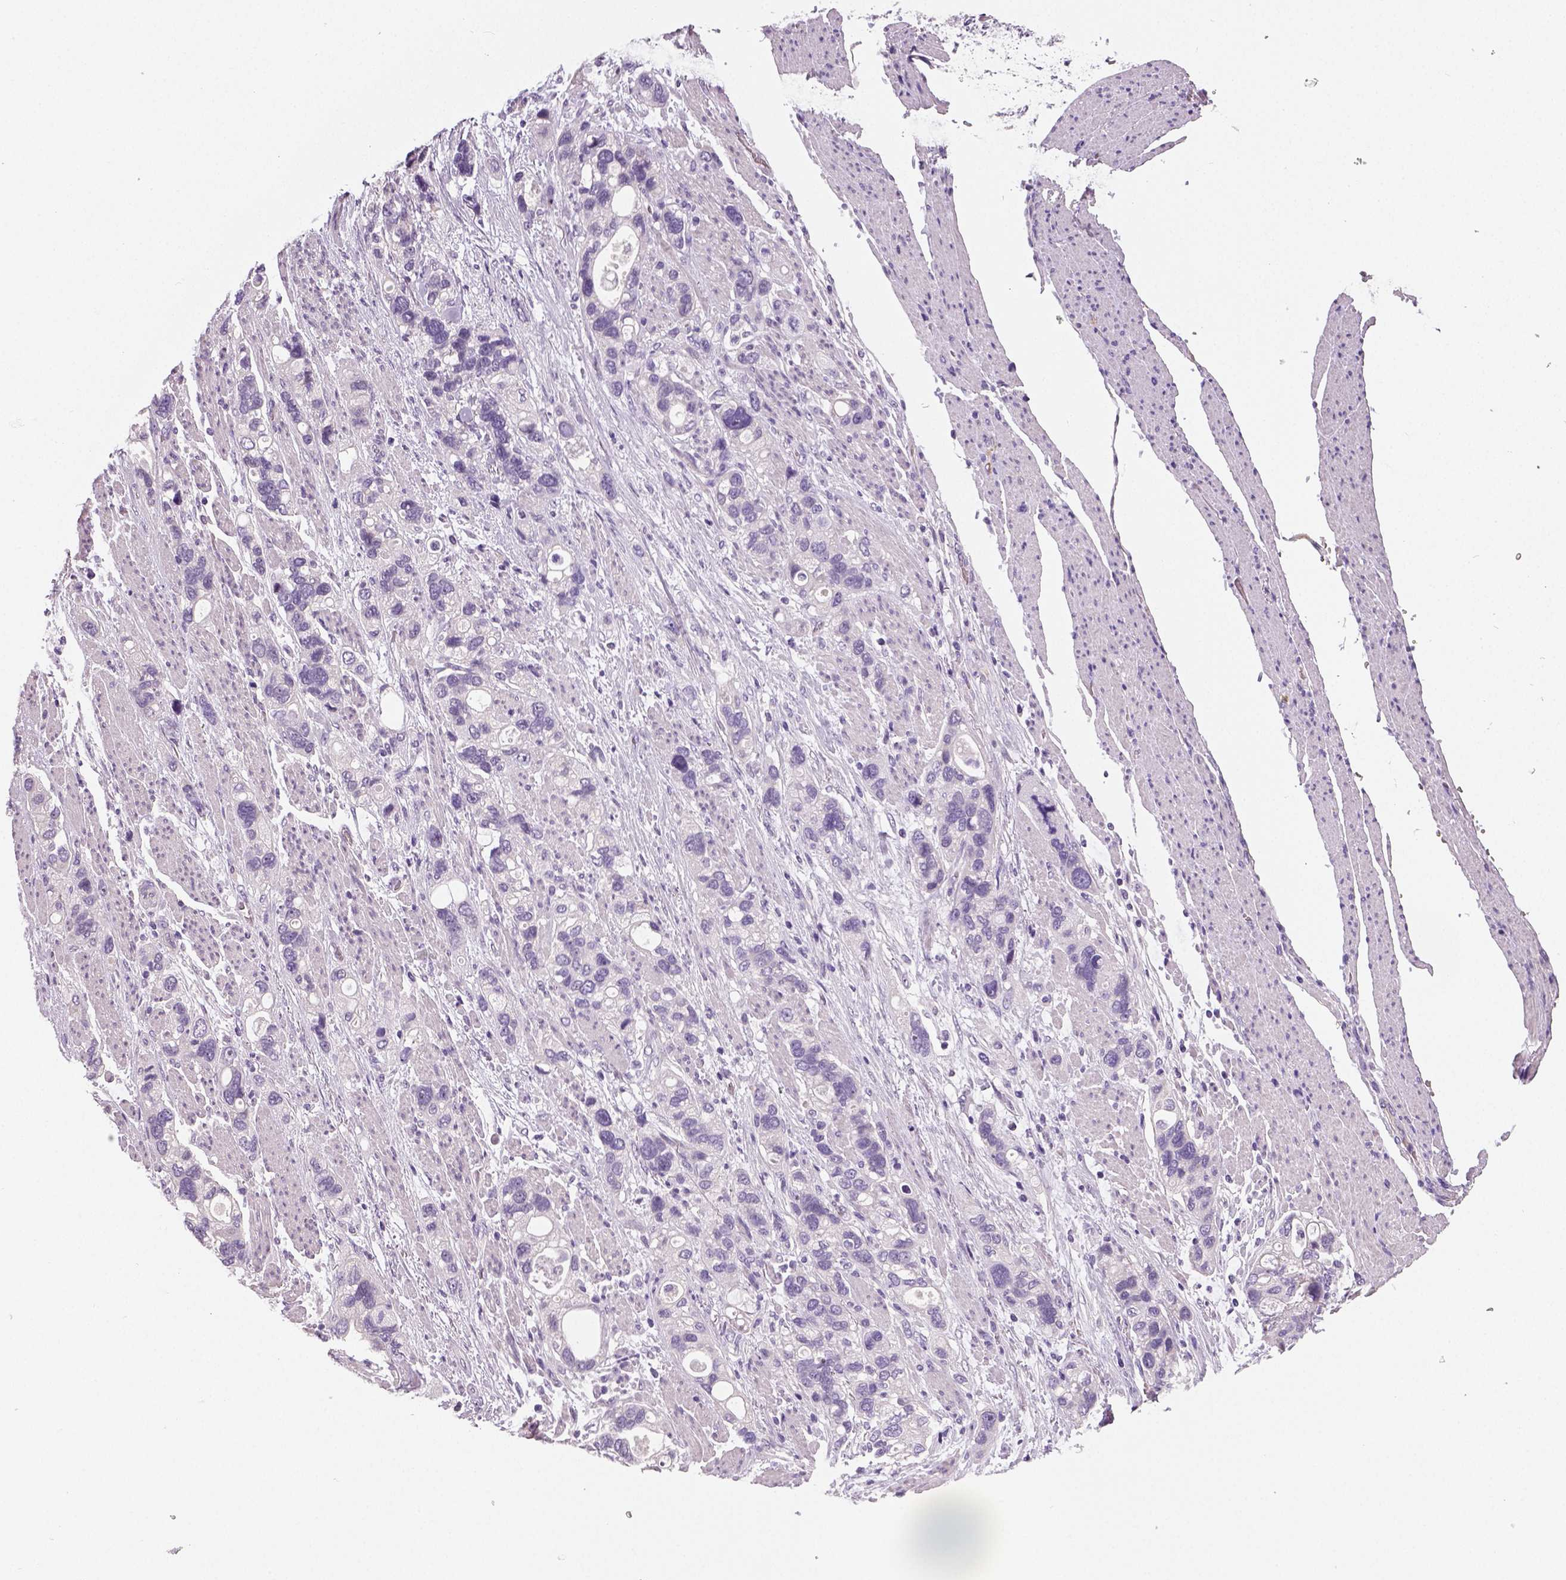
{"staining": {"intensity": "negative", "quantity": "none", "location": "none"}, "tissue": "stomach cancer", "cell_type": "Tumor cells", "image_type": "cancer", "snomed": [{"axis": "morphology", "description": "Adenocarcinoma, NOS"}, {"axis": "topography", "description": "Stomach, upper"}], "caption": "DAB (3,3'-diaminobenzidine) immunohistochemical staining of stomach cancer shows no significant staining in tumor cells.", "gene": "TSPAN7", "patient": {"sex": "female", "age": 81}}